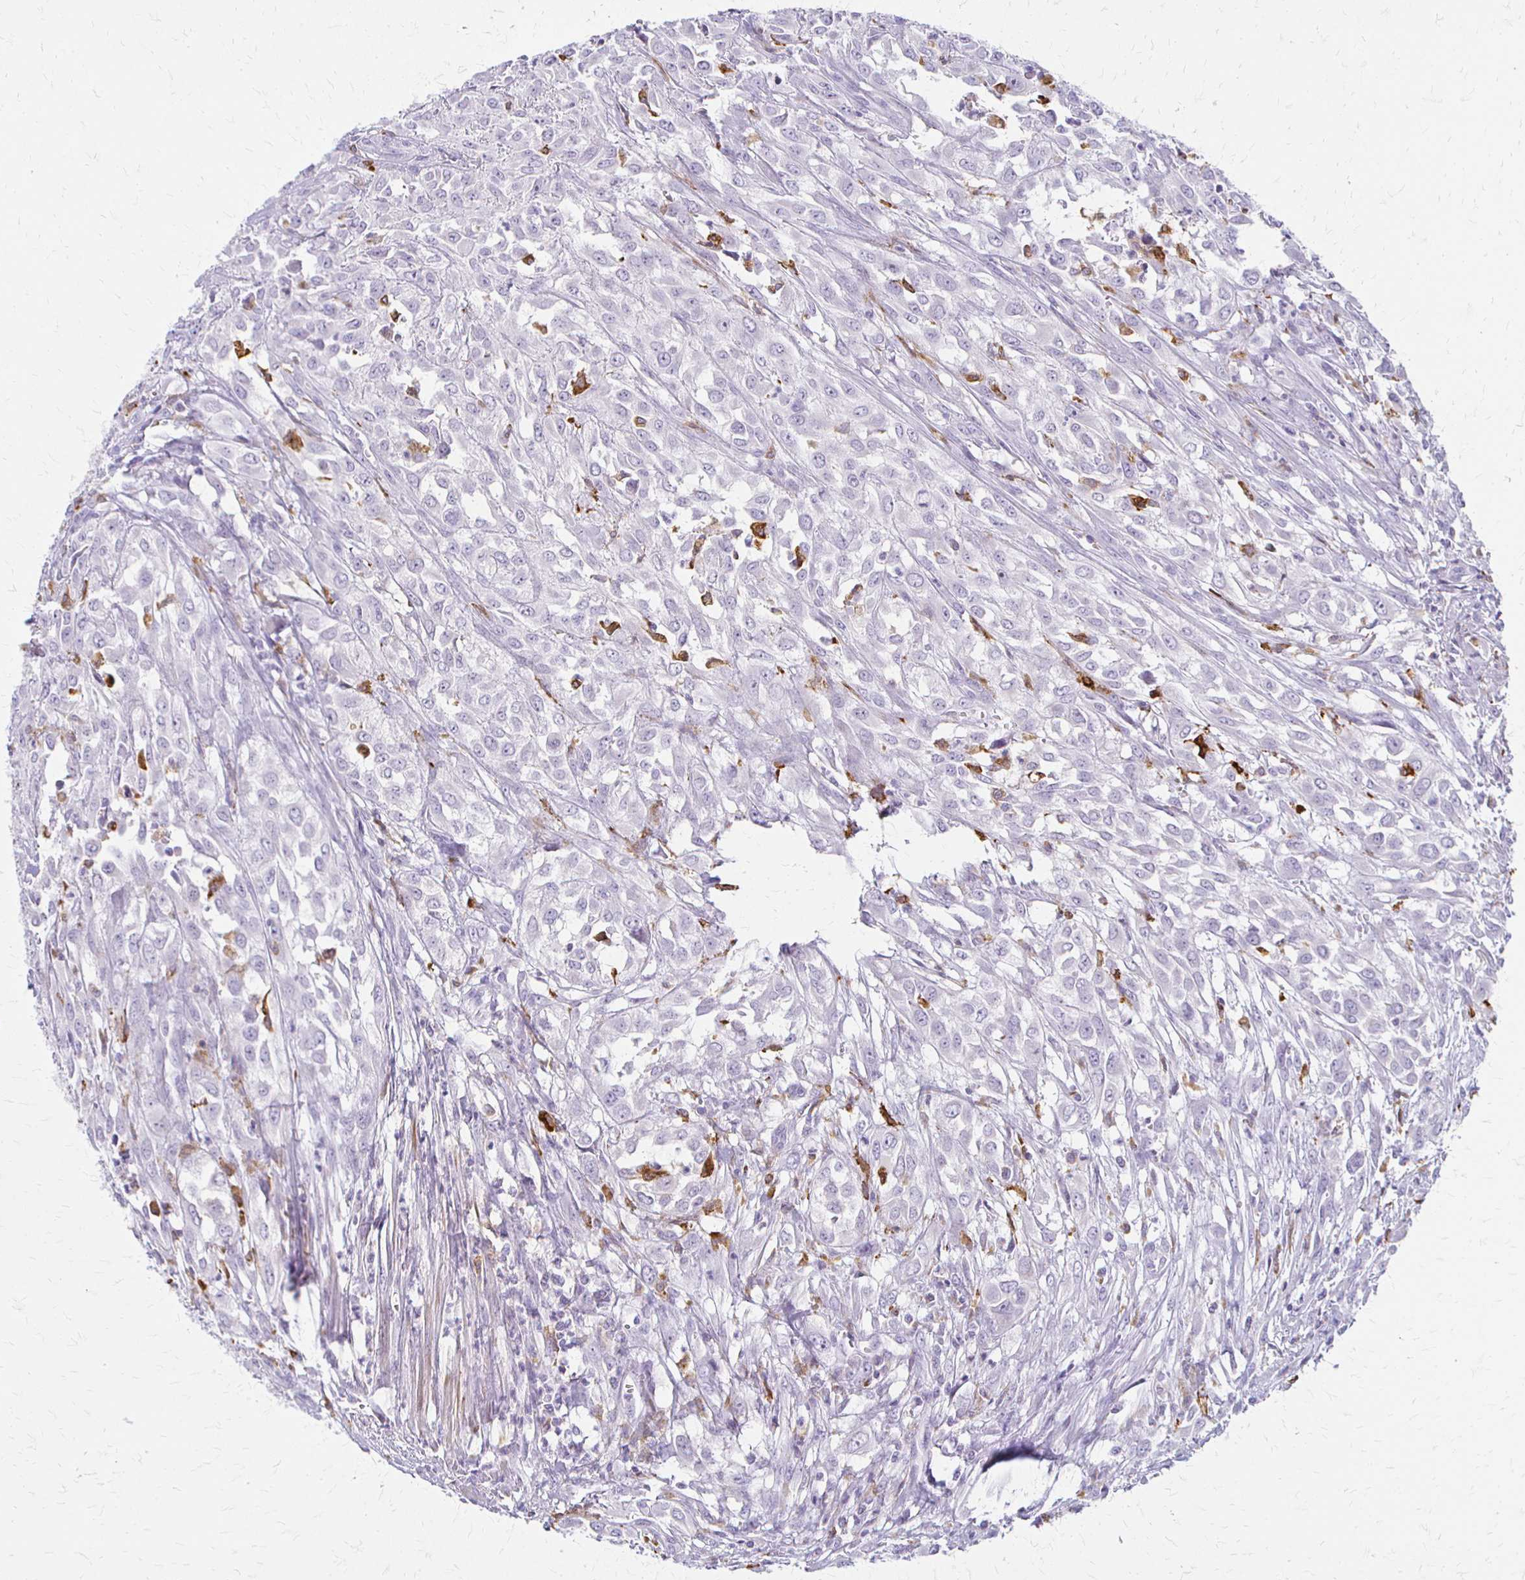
{"staining": {"intensity": "negative", "quantity": "none", "location": "none"}, "tissue": "urothelial cancer", "cell_type": "Tumor cells", "image_type": "cancer", "snomed": [{"axis": "morphology", "description": "Urothelial carcinoma, High grade"}, {"axis": "topography", "description": "Urinary bladder"}], "caption": "This is an IHC photomicrograph of human urothelial carcinoma (high-grade). There is no expression in tumor cells.", "gene": "ACP5", "patient": {"sex": "male", "age": 67}}